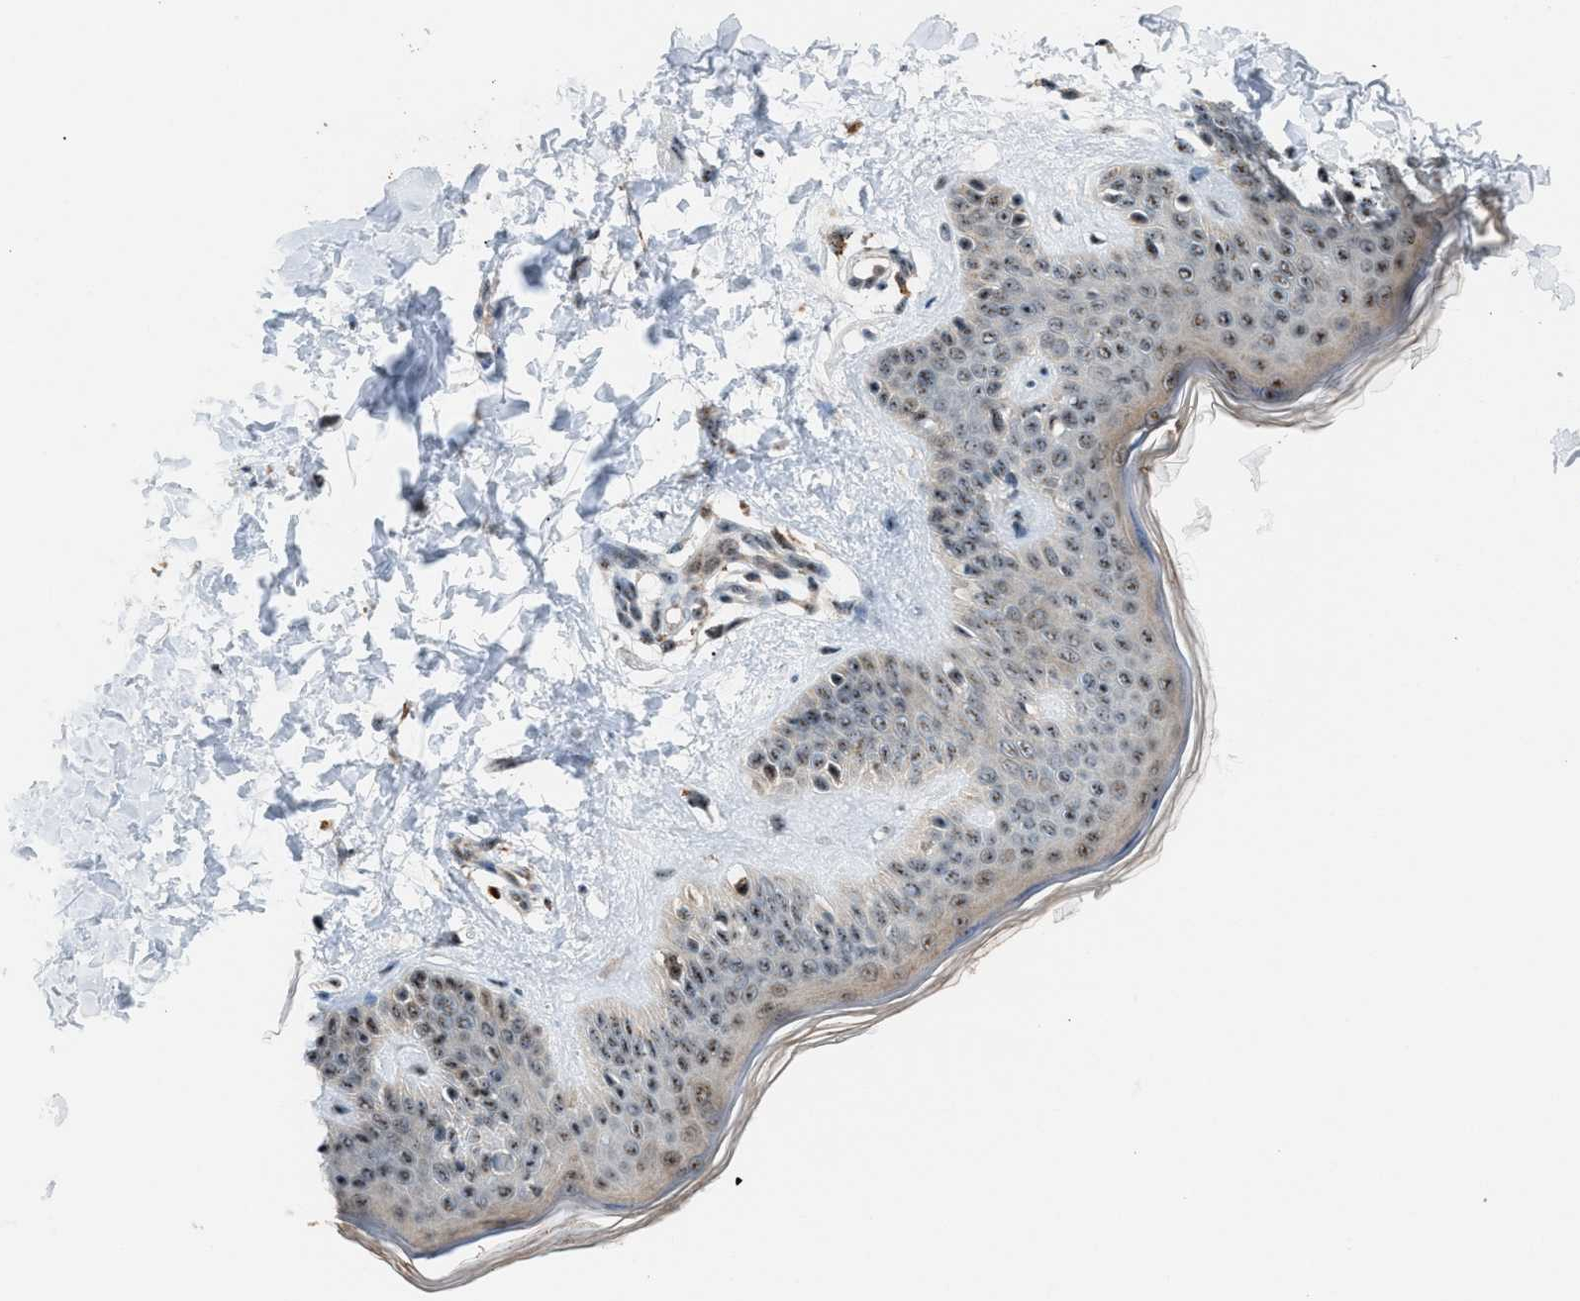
{"staining": {"intensity": "weak", "quantity": "25%-75%", "location": "cytoplasmic/membranous"}, "tissue": "skin", "cell_type": "Fibroblasts", "image_type": "normal", "snomed": [{"axis": "morphology", "description": "Normal tissue, NOS"}, {"axis": "topography", "description": "Skin"}], "caption": "The photomicrograph shows a brown stain indicating the presence of a protein in the cytoplasmic/membranous of fibroblasts in skin.", "gene": "CENPP", "patient": {"sex": "male", "age": 30}}